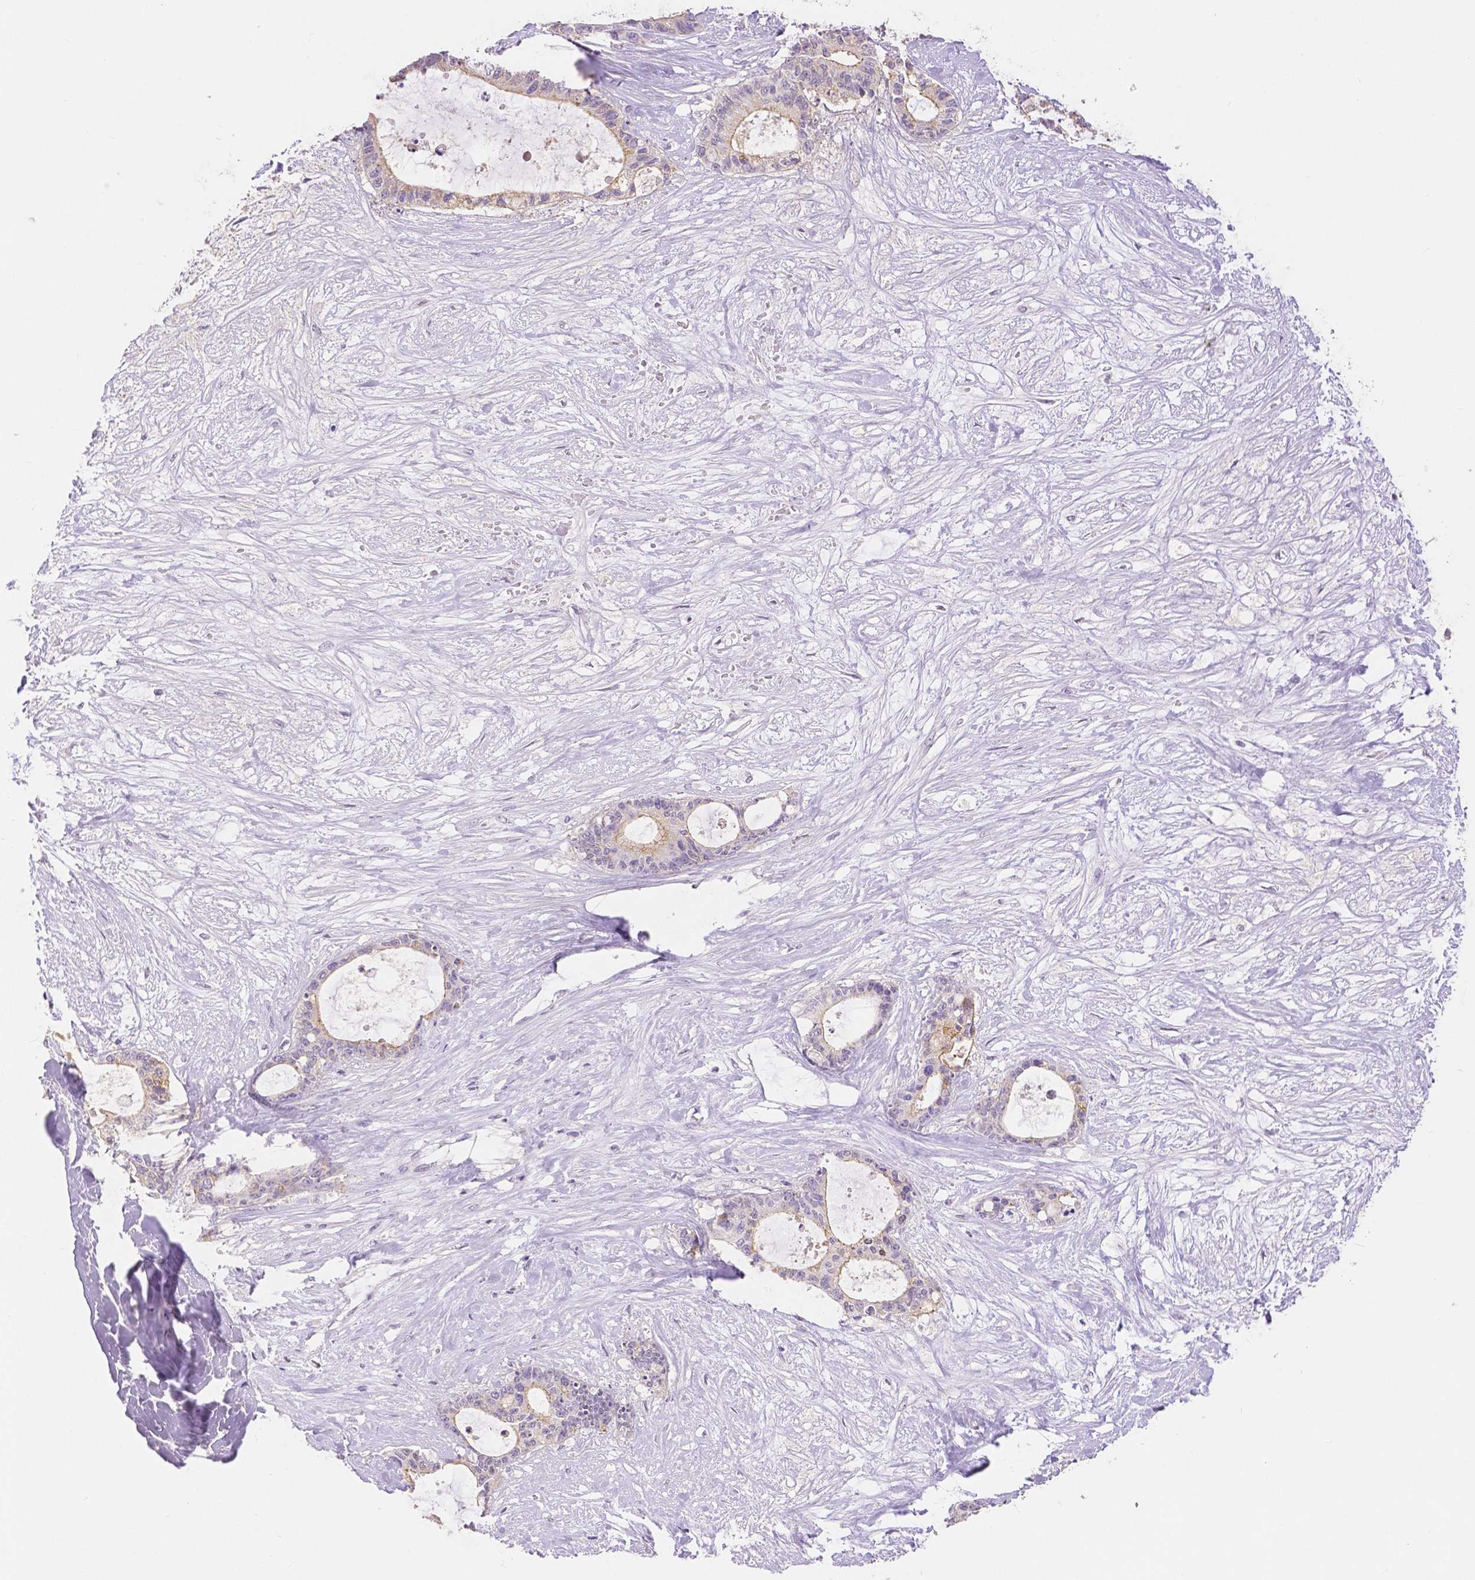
{"staining": {"intensity": "weak", "quantity": ">75%", "location": "cytoplasmic/membranous"}, "tissue": "liver cancer", "cell_type": "Tumor cells", "image_type": "cancer", "snomed": [{"axis": "morphology", "description": "Normal tissue, NOS"}, {"axis": "morphology", "description": "Cholangiocarcinoma"}, {"axis": "topography", "description": "Liver"}, {"axis": "topography", "description": "Peripheral nerve tissue"}], "caption": "Weak cytoplasmic/membranous protein staining is appreciated in approximately >75% of tumor cells in liver cholangiocarcinoma.", "gene": "OCLN", "patient": {"sex": "female", "age": 73}}